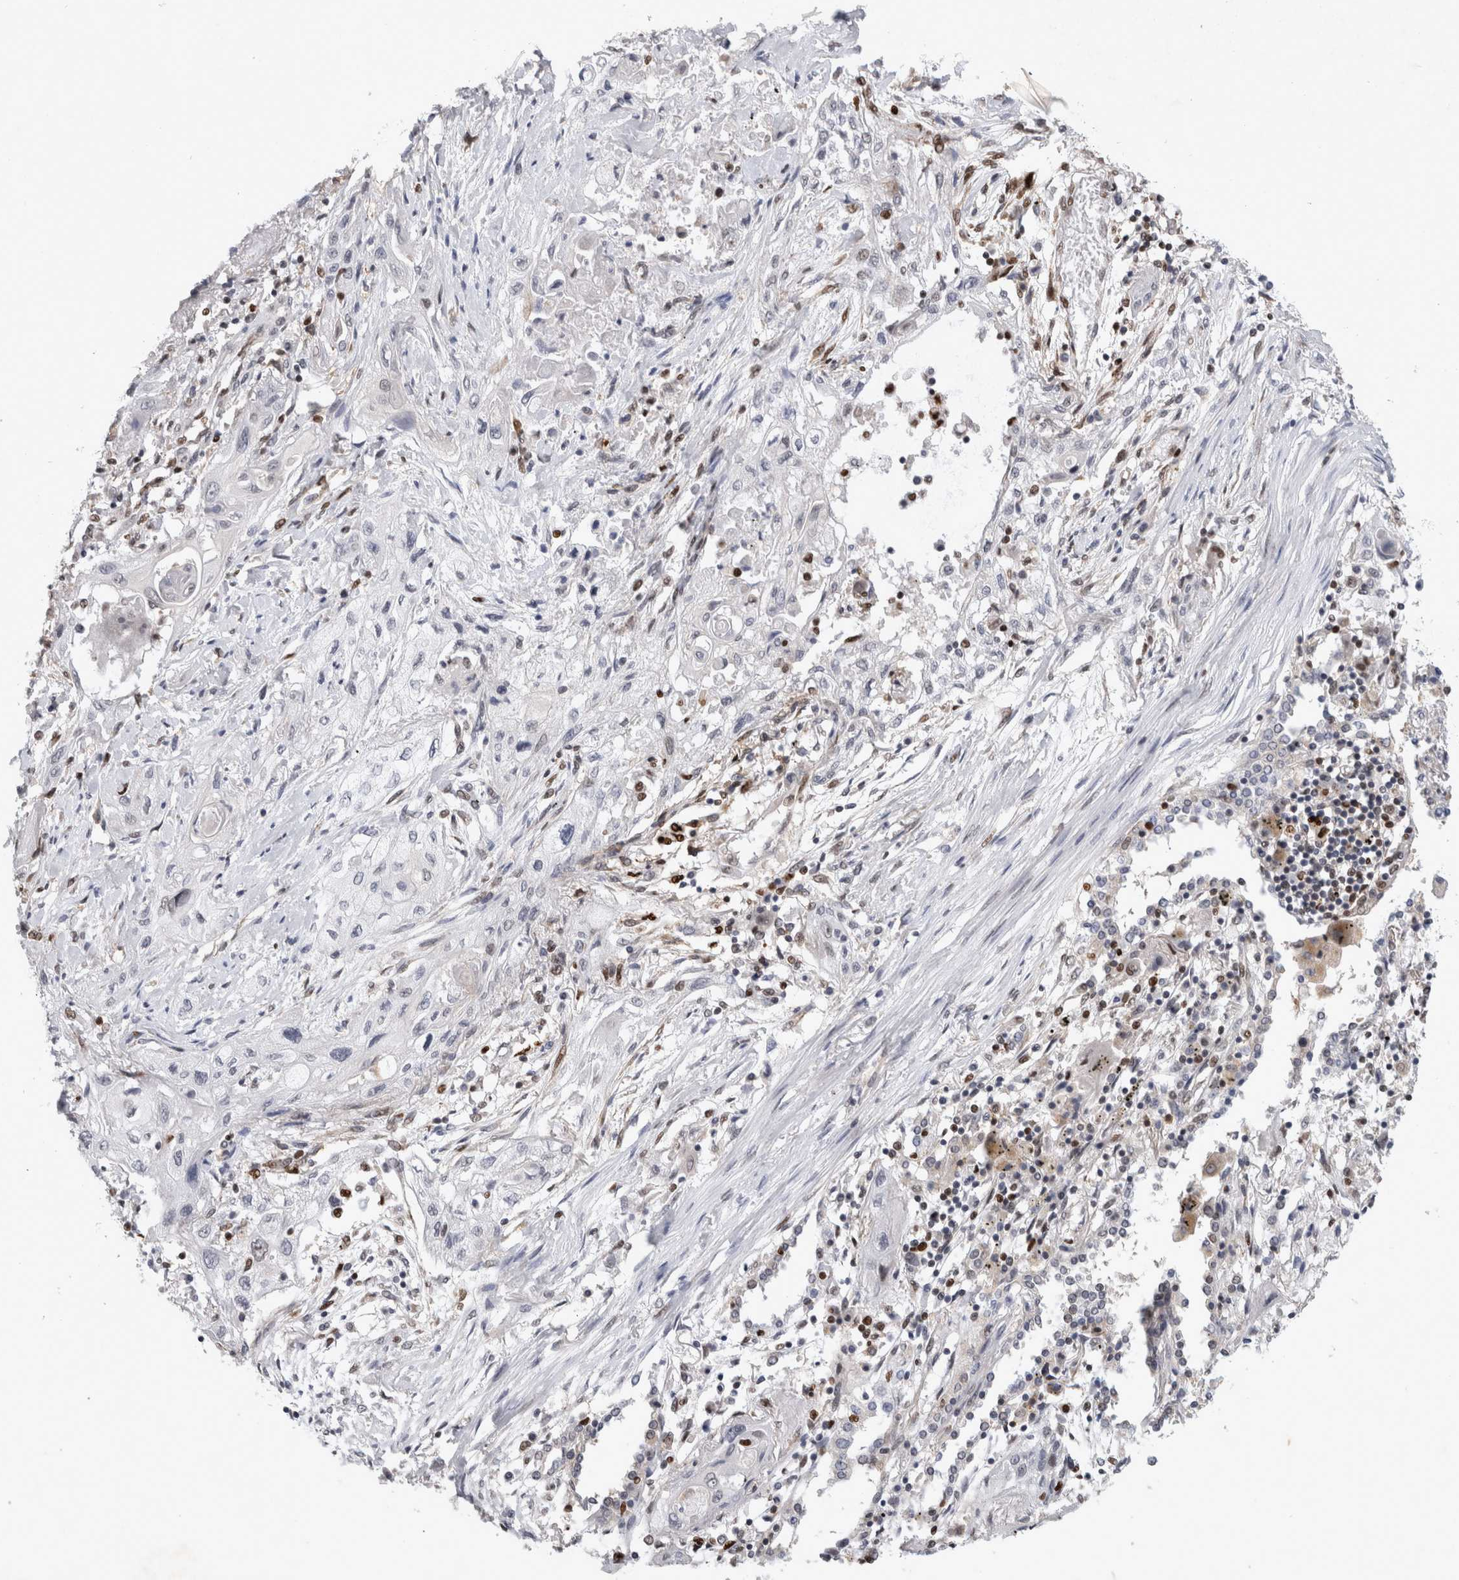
{"staining": {"intensity": "negative", "quantity": "none", "location": "none"}, "tissue": "lung cancer", "cell_type": "Tumor cells", "image_type": "cancer", "snomed": [{"axis": "morphology", "description": "Squamous cell carcinoma, NOS"}, {"axis": "topography", "description": "Lung"}], "caption": "High magnification brightfield microscopy of squamous cell carcinoma (lung) stained with DAB (3,3'-diaminobenzidine) (brown) and counterstained with hematoxylin (blue): tumor cells show no significant staining.", "gene": "SRARP", "patient": {"sex": "female", "age": 47}}